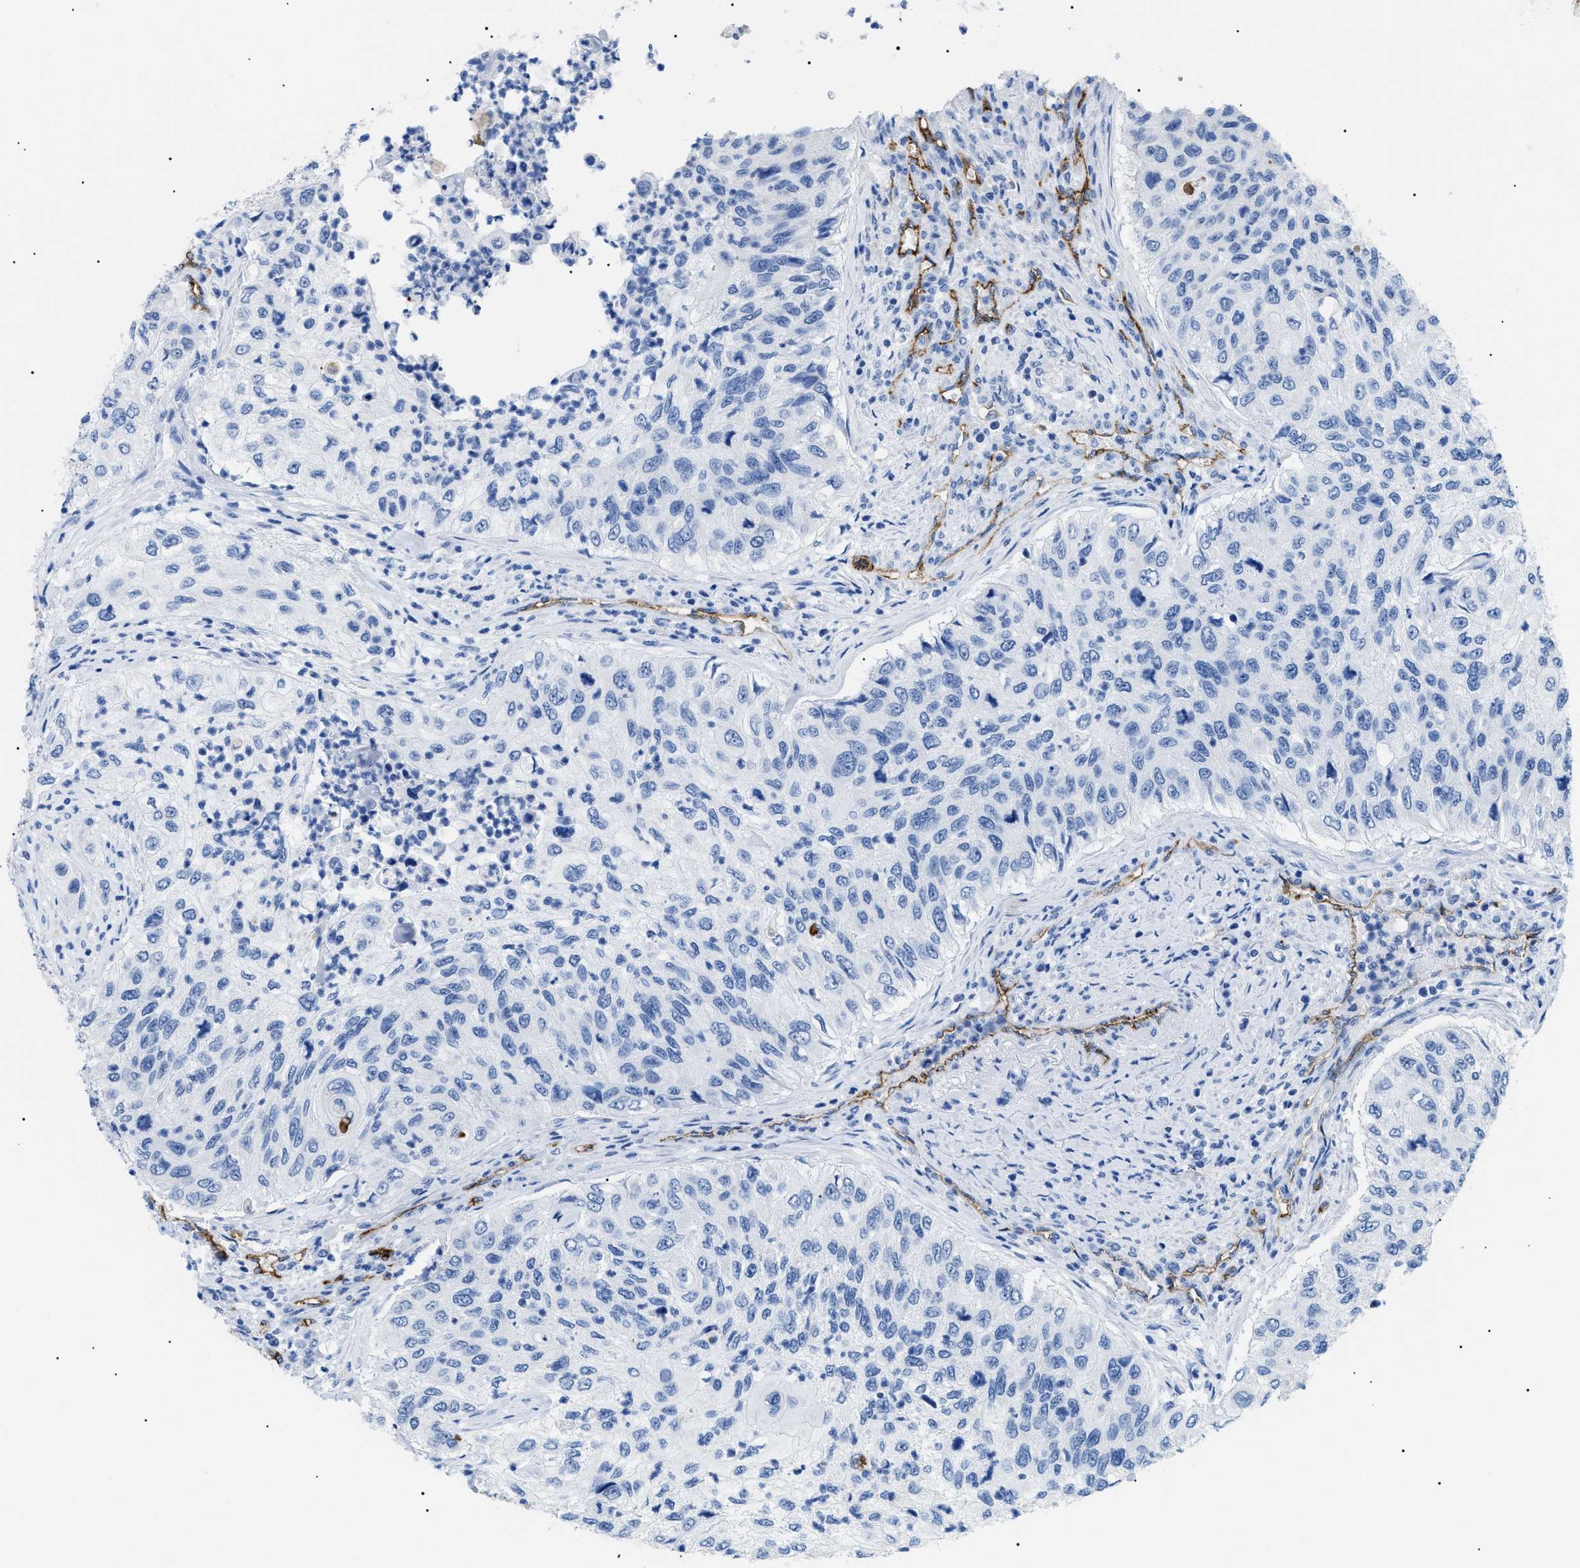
{"staining": {"intensity": "negative", "quantity": "none", "location": "none"}, "tissue": "urothelial cancer", "cell_type": "Tumor cells", "image_type": "cancer", "snomed": [{"axis": "morphology", "description": "Urothelial carcinoma, High grade"}, {"axis": "topography", "description": "Urinary bladder"}], "caption": "High magnification brightfield microscopy of urothelial cancer stained with DAB (3,3'-diaminobenzidine) (brown) and counterstained with hematoxylin (blue): tumor cells show no significant staining.", "gene": "PODXL", "patient": {"sex": "female", "age": 60}}